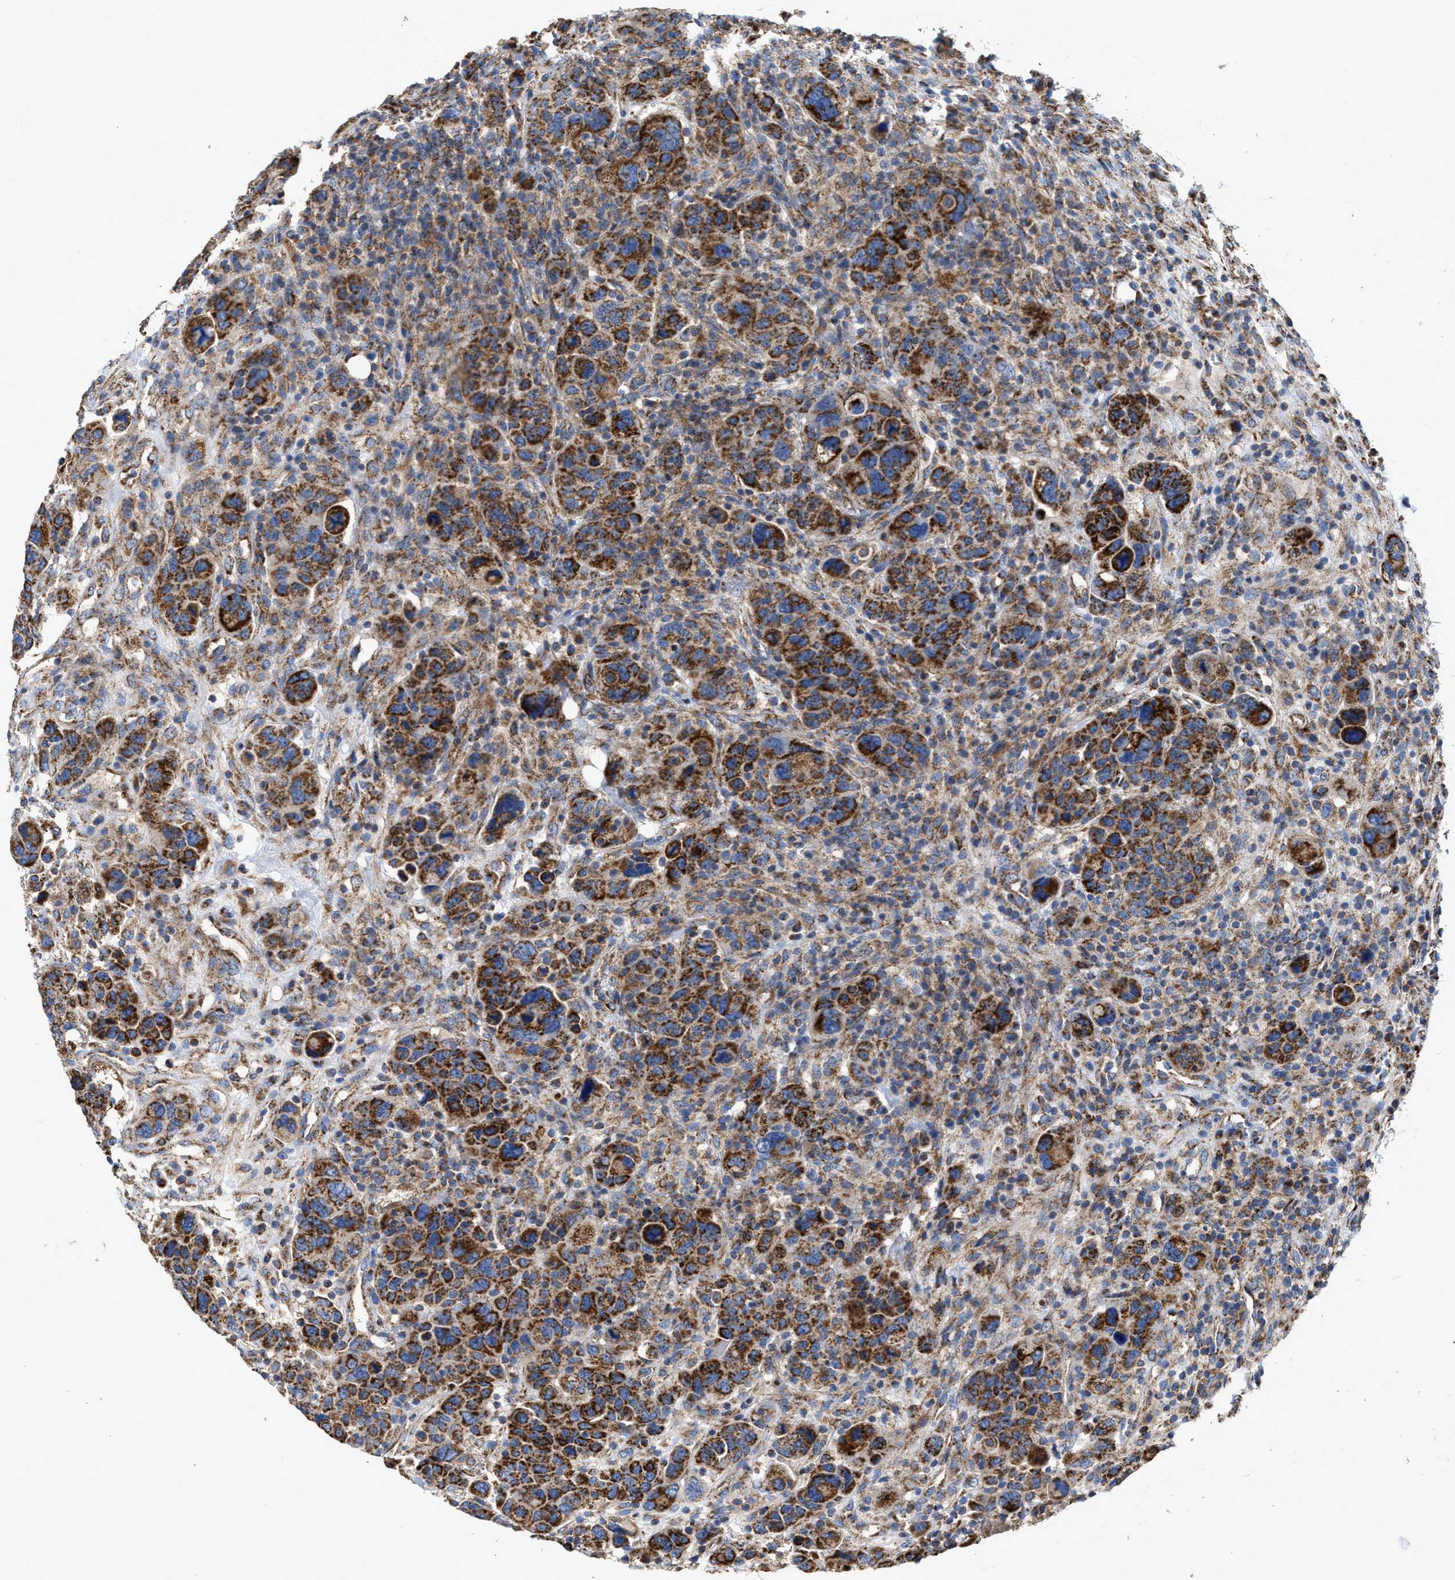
{"staining": {"intensity": "strong", "quantity": ">75%", "location": "cytoplasmic/membranous"}, "tissue": "breast cancer", "cell_type": "Tumor cells", "image_type": "cancer", "snomed": [{"axis": "morphology", "description": "Duct carcinoma"}, {"axis": "topography", "description": "Breast"}], "caption": "A brown stain shows strong cytoplasmic/membranous positivity of a protein in human breast cancer tumor cells.", "gene": "MECR", "patient": {"sex": "female", "age": 37}}